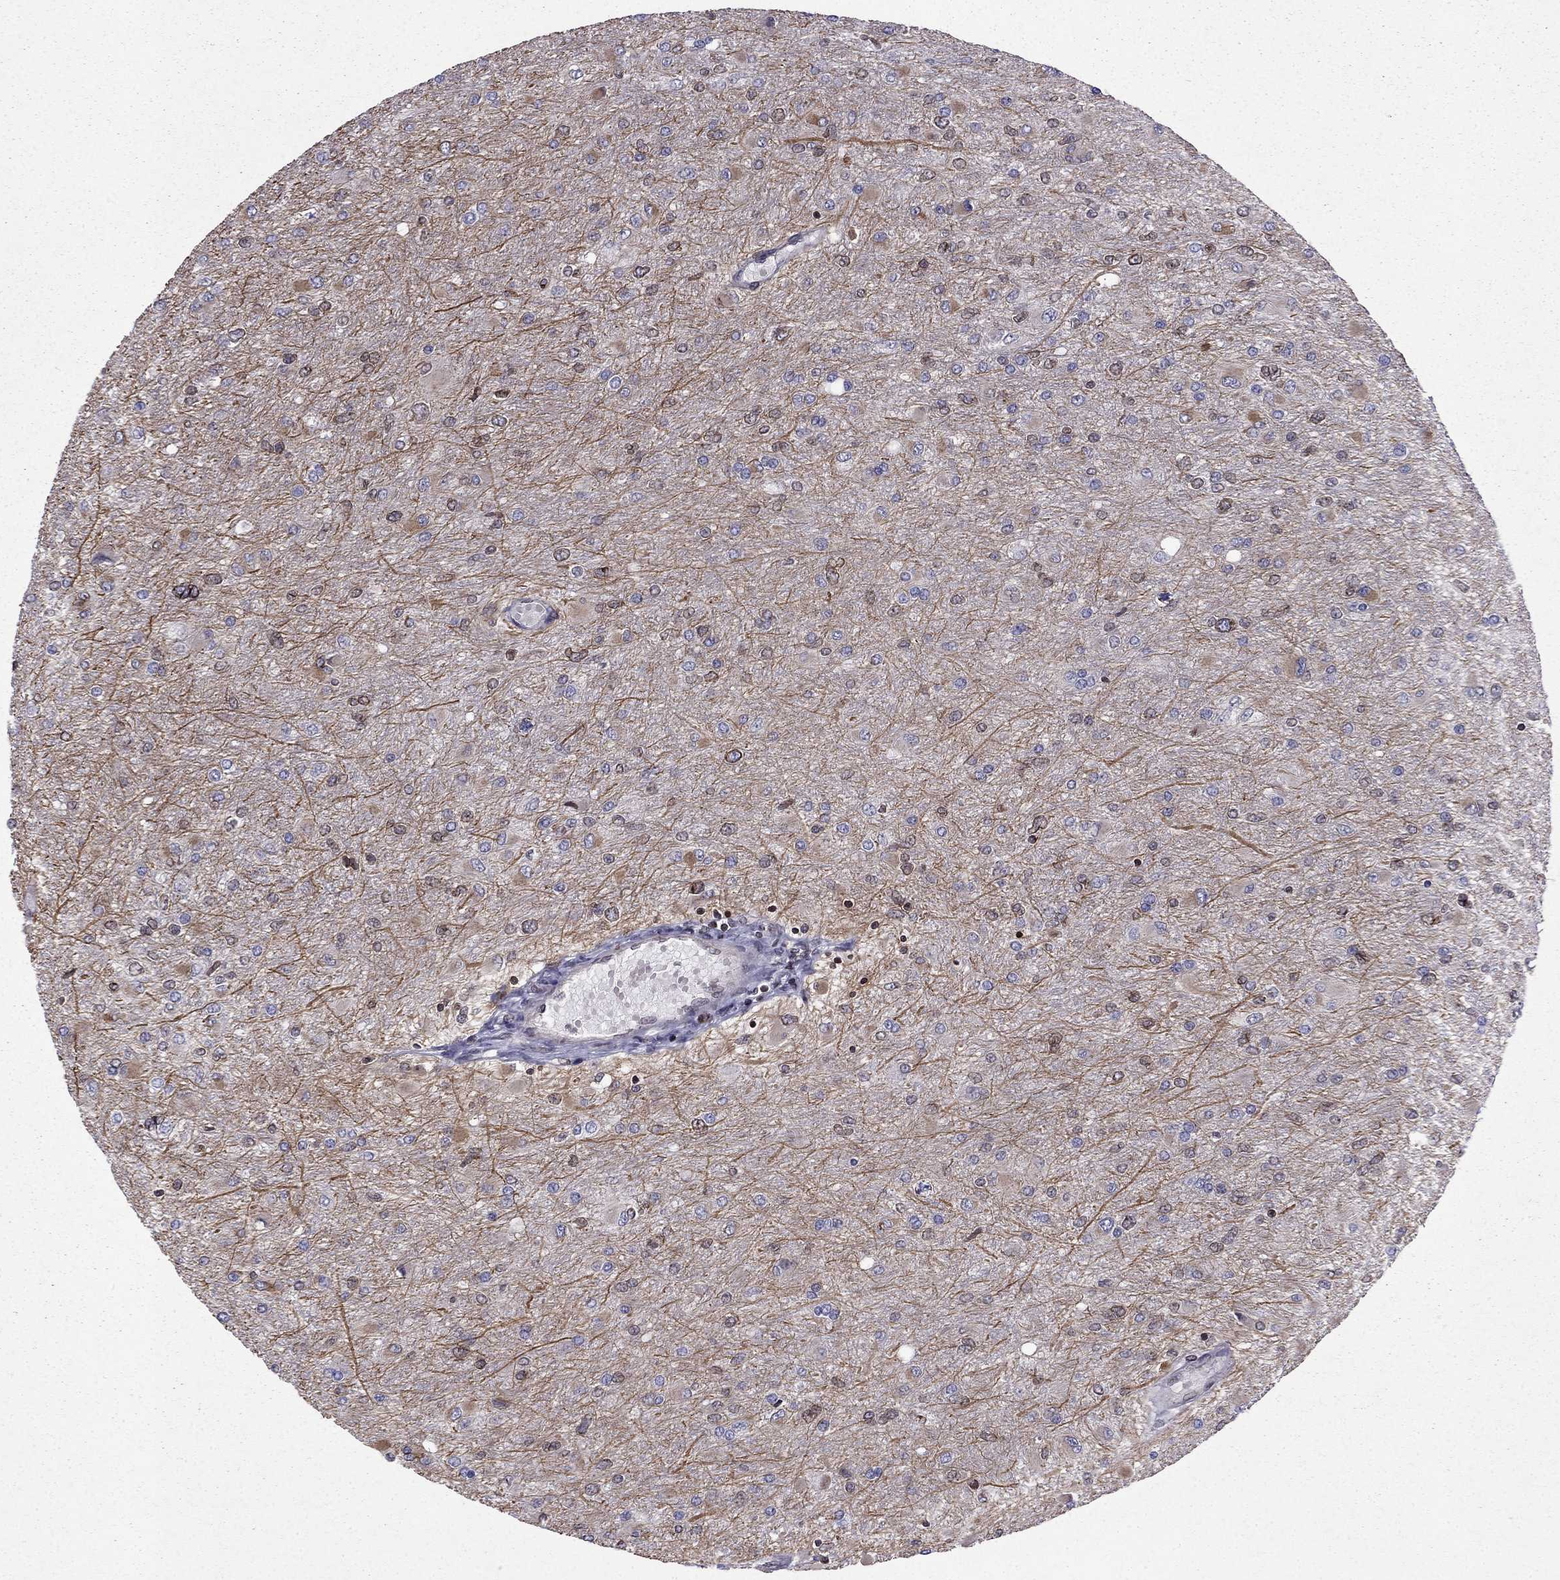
{"staining": {"intensity": "strong", "quantity": "<25%", "location": "nuclear"}, "tissue": "glioma", "cell_type": "Tumor cells", "image_type": "cancer", "snomed": [{"axis": "morphology", "description": "Glioma, malignant, High grade"}, {"axis": "topography", "description": "Cerebral cortex"}], "caption": "Strong nuclear positivity is seen in approximately <25% of tumor cells in glioma.", "gene": "CDC42BPA", "patient": {"sex": "female", "age": 36}}